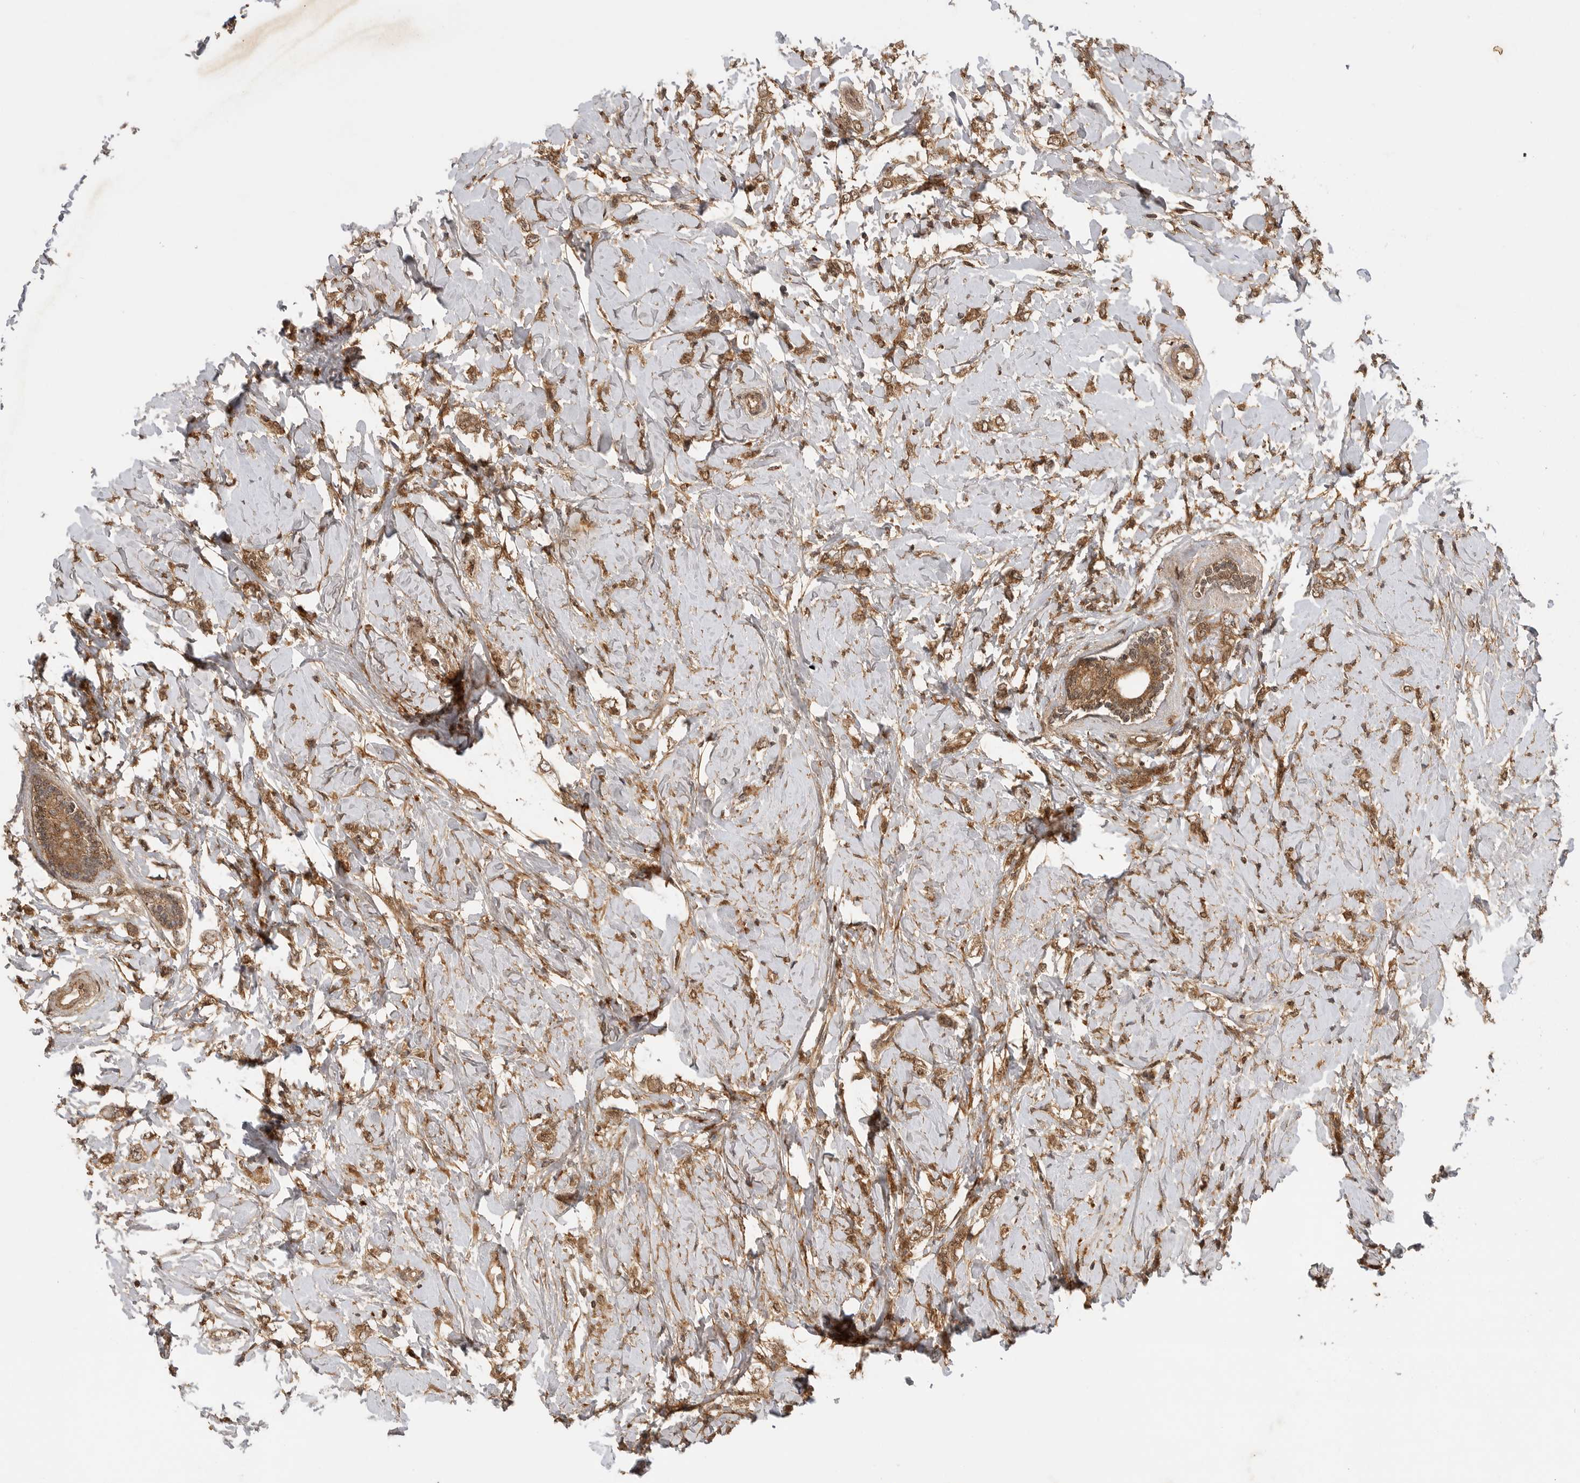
{"staining": {"intensity": "moderate", "quantity": ">75%", "location": "cytoplasmic/membranous,nuclear"}, "tissue": "breast cancer", "cell_type": "Tumor cells", "image_type": "cancer", "snomed": [{"axis": "morphology", "description": "Normal tissue, NOS"}, {"axis": "morphology", "description": "Lobular carcinoma"}, {"axis": "topography", "description": "Breast"}], "caption": "Protein staining of breast cancer tissue demonstrates moderate cytoplasmic/membranous and nuclear positivity in about >75% of tumor cells.", "gene": "ICOSLG", "patient": {"sex": "female", "age": 47}}